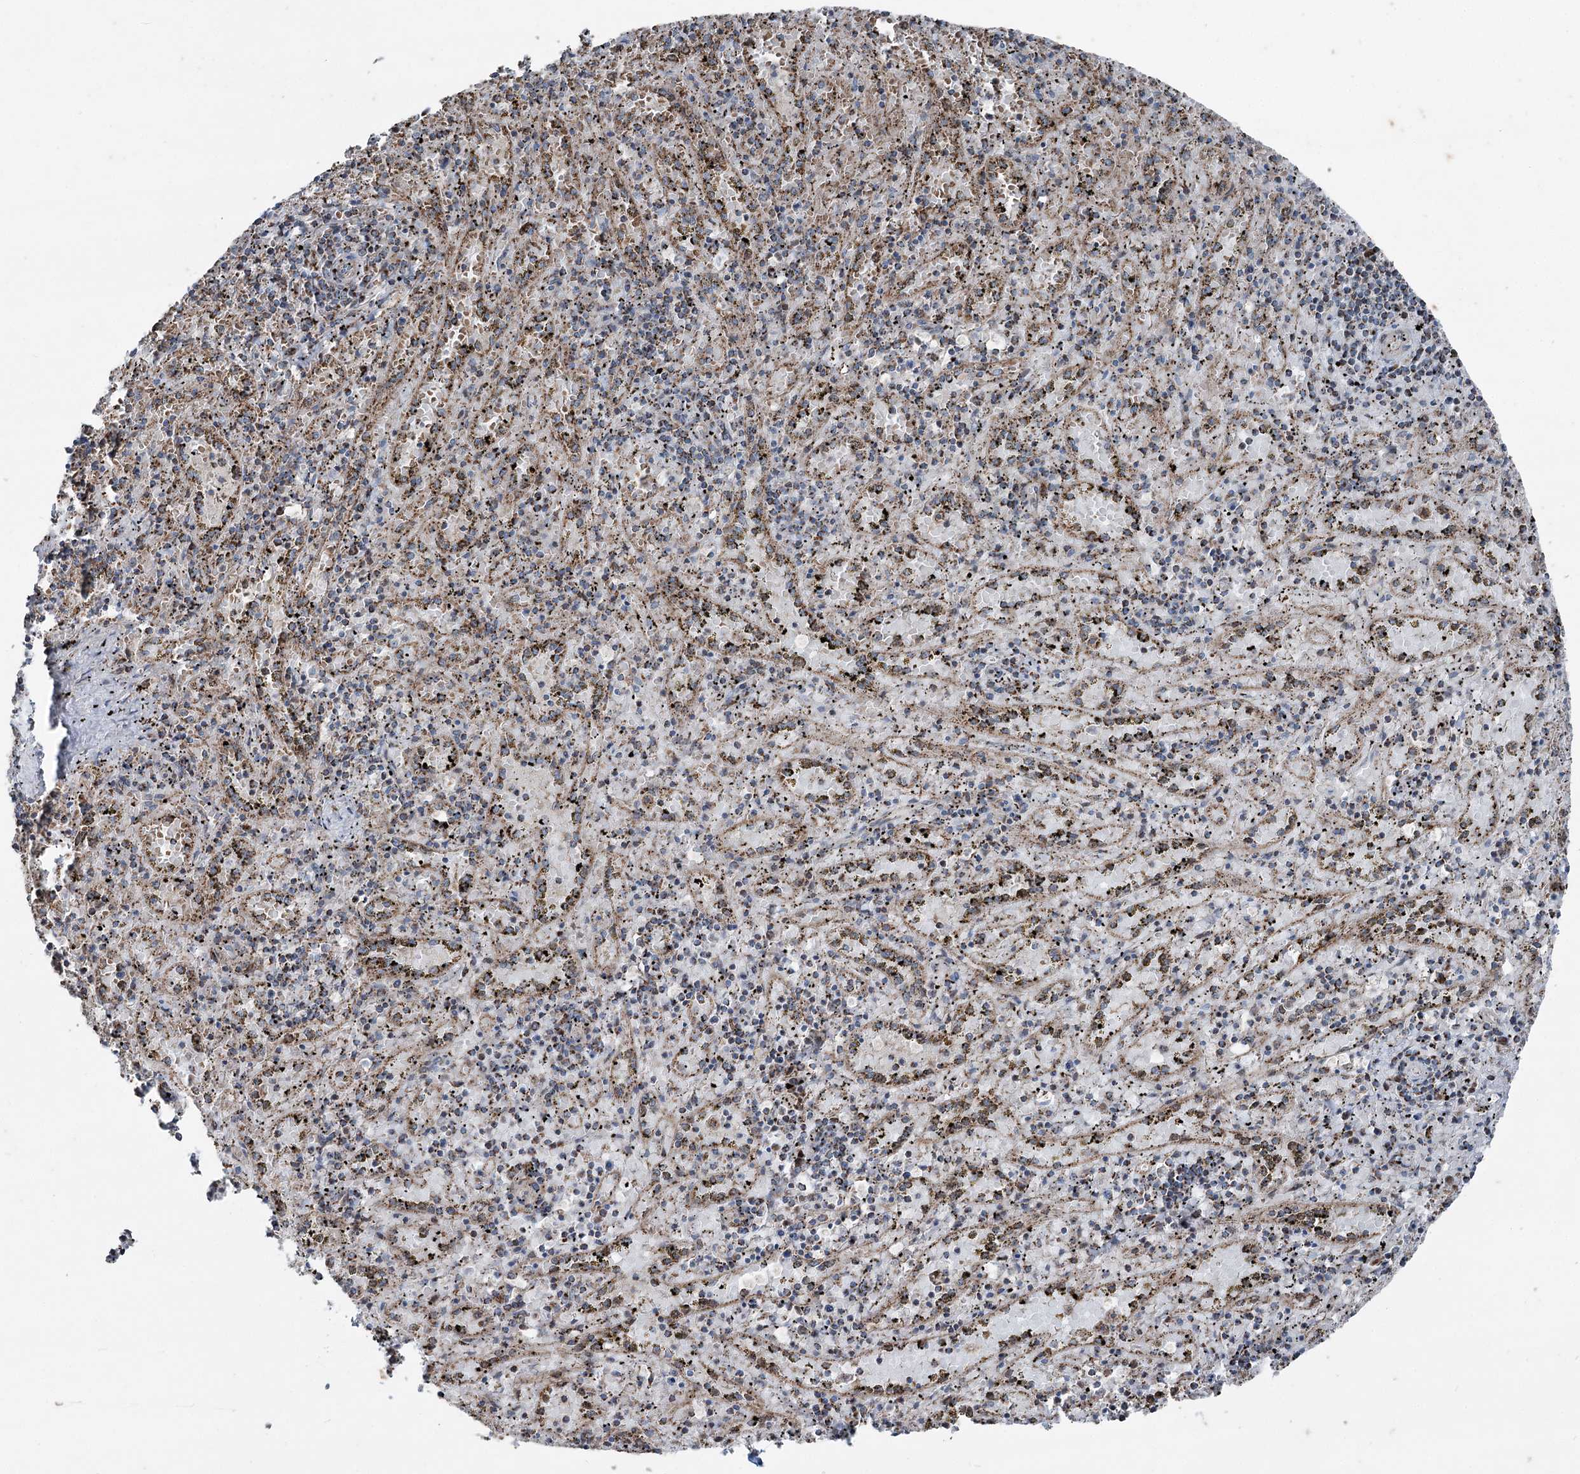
{"staining": {"intensity": "strong", "quantity": "<25%", "location": "cytoplasmic/membranous"}, "tissue": "spleen", "cell_type": "Cells in red pulp", "image_type": "normal", "snomed": [{"axis": "morphology", "description": "Normal tissue, NOS"}, {"axis": "topography", "description": "Spleen"}], "caption": "Spleen stained with DAB IHC reveals medium levels of strong cytoplasmic/membranous expression in about <25% of cells in red pulp. (Stains: DAB (3,3'-diaminobenzidine) in brown, nuclei in blue, Microscopy: brightfield microscopy at high magnification).", "gene": "UCN3", "patient": {"sex": "male", "age": 11}}